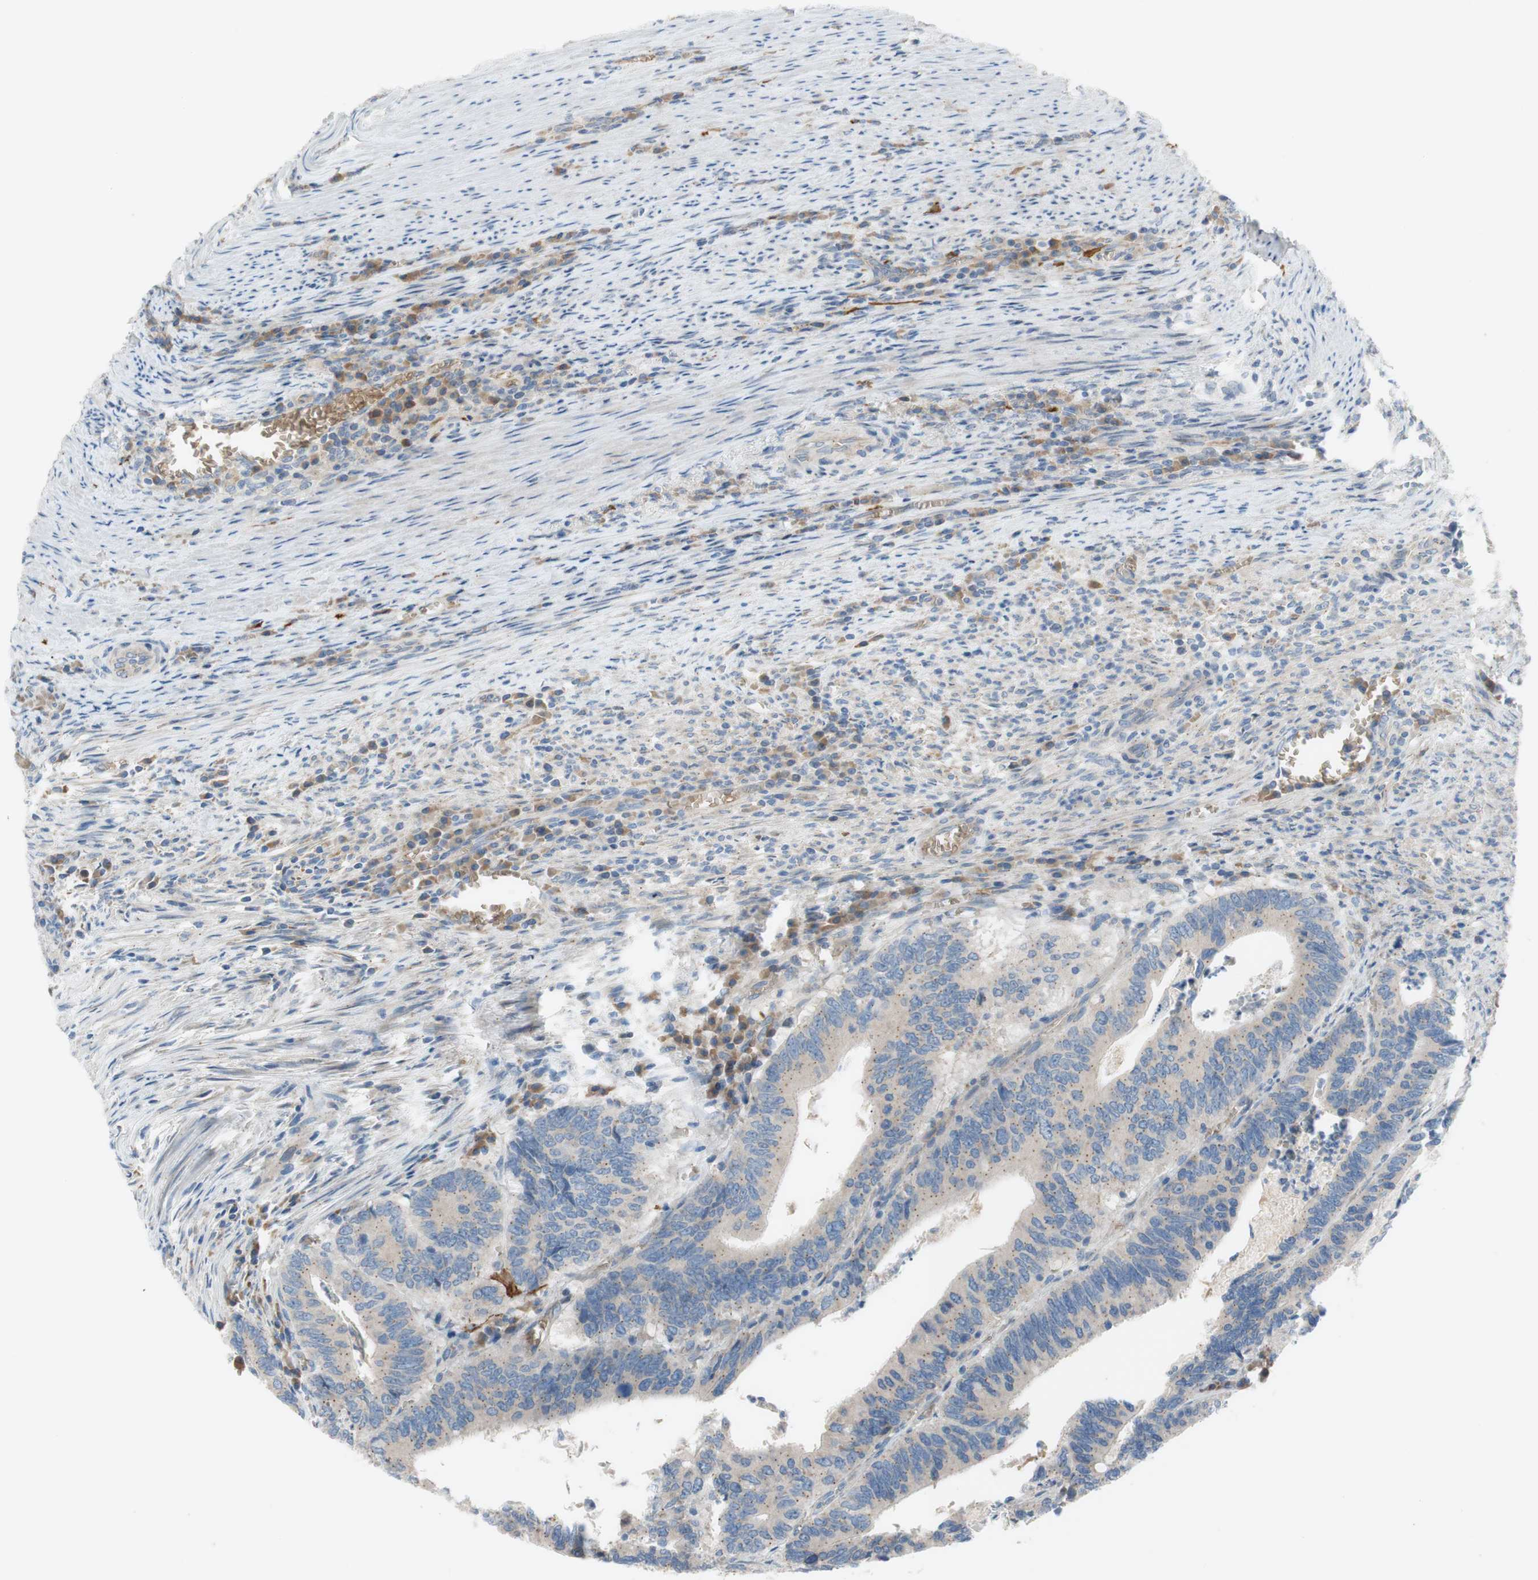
{"staining": {"intensity": "weak", "quantity": ">75%", "location": "cytoplasmic/membranous"}, "tissue": "colorectal cancer", "cell_type": "Tumor cells", "image_type": "cancer", "snomed": [{"axis": "morphology", "description": "Adenocarcinoma, NOS"}, {"axis": "topography", "description": "Colon"}], "caption": "There is low levels of weak cytoplasmic/membranous staining in tumor cells of colorectal cancer (adenocarcinoma), as demonstrated by immunohistochemical staining (brown color).", "gene": "ADD2", "patient": {"sex": "male", "age": 72}}